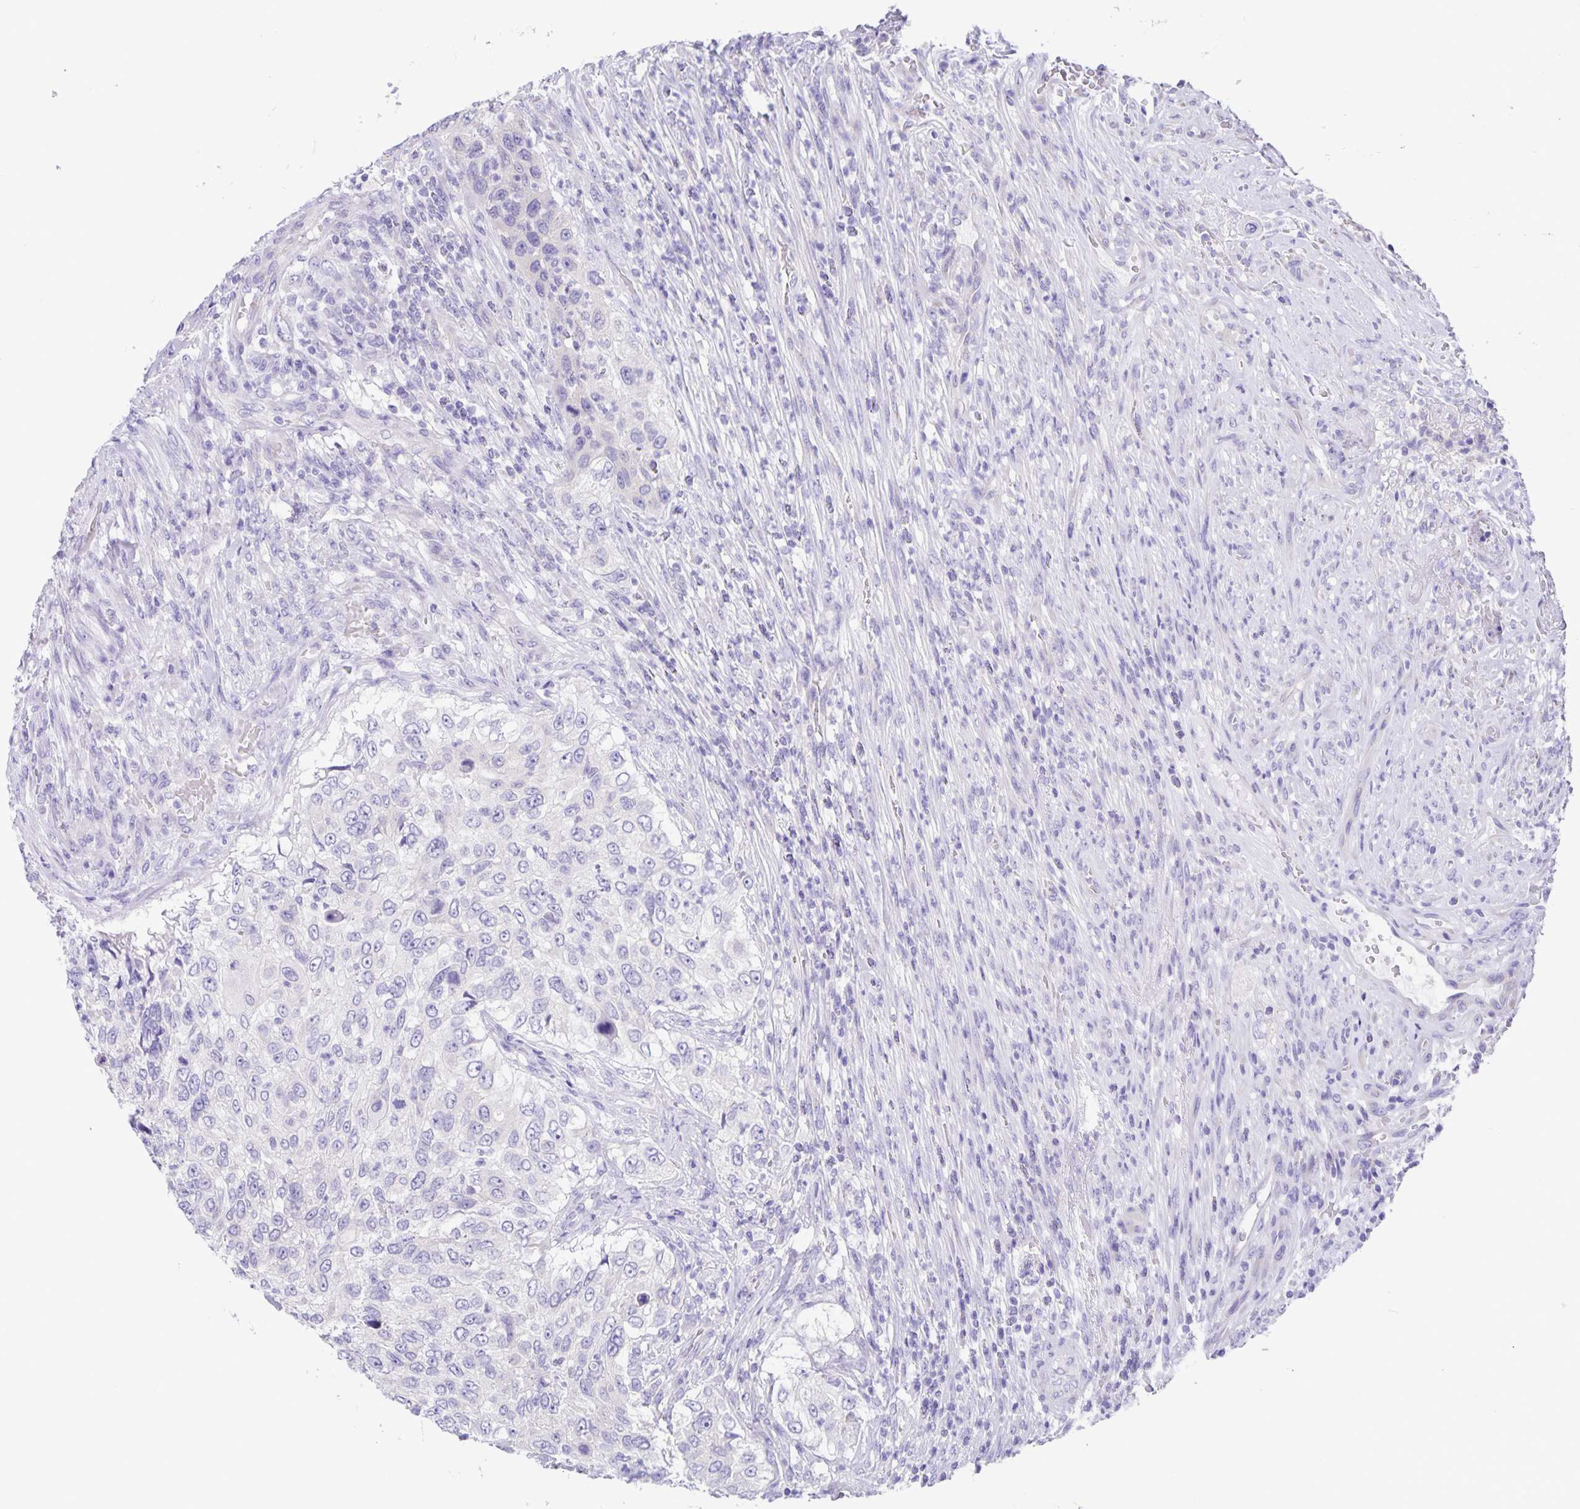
{"staining": {"intensity": "negative", "quantity": "none", "location": "none"}, "tissue": "urothelial cancer", "cell_type": "Tumor cells", "image_type": "cancer", "snomed": [{"axis": "morphology", "description": "Urothelial carcinoma, High grade"}, {"axis": "topography", "description": "Urinary bladder"}], "caption": "Micrograph shows no protein positivity in tumor cells of urothelial carcinoma (high-grade) tissue. (DAB (3,3'-diaminobenzidine) IHC, high magnification).", "gene": "CAPSL", "patient": {"sex": "female", "age": 60}}